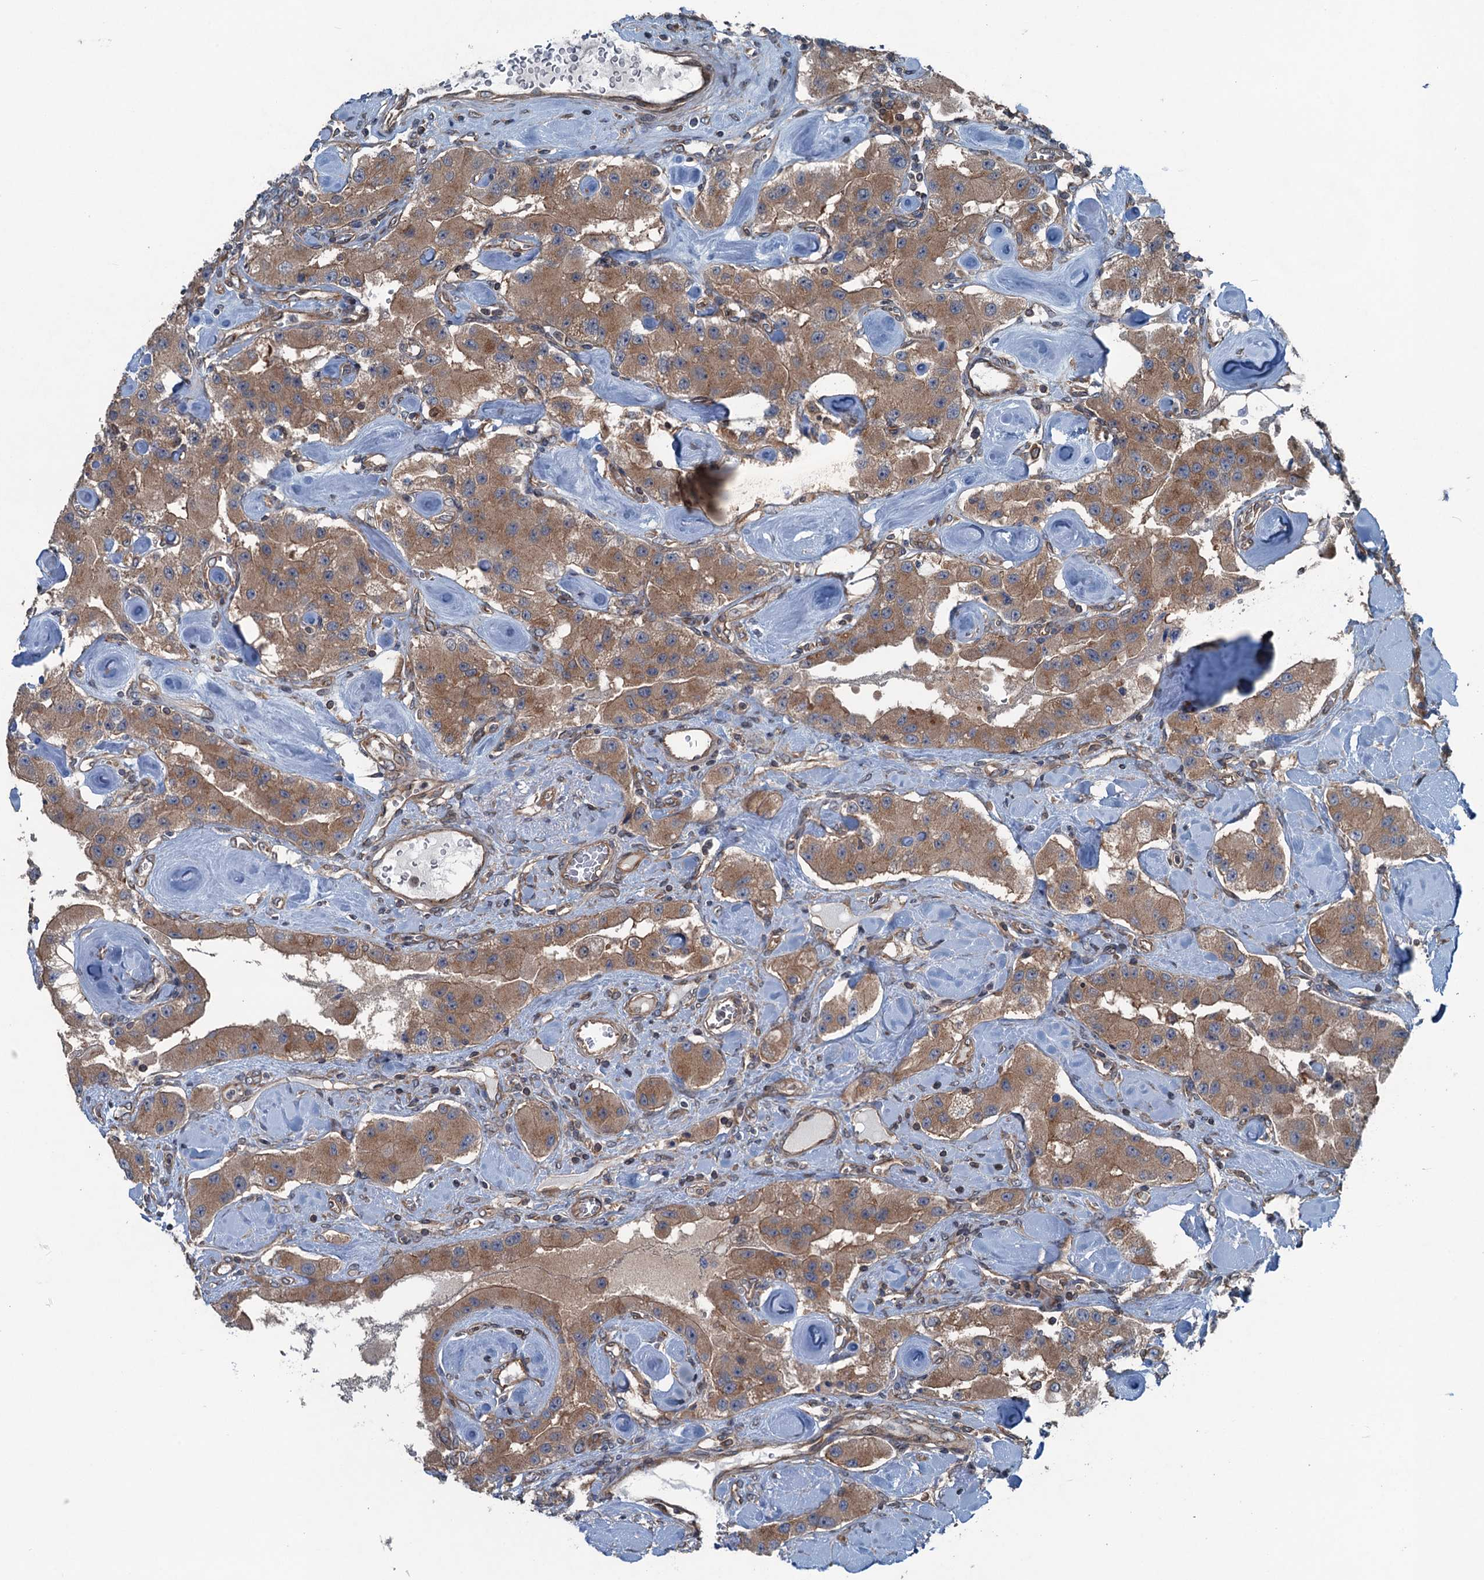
{"staining": {"intensity": "moderate", "quantity": ">75%", "location": "cytoplasmic/membranous"}, "tissue": "carcinoid", "cell_type": "Tumor cells", "image_type": "cancer", "snomed": [{"axis": "morphology", "description": "Carcinoid, malignant, NOS"}, {"axis": "topography", "description": "Pancreas"}], "caption": "Carcinoid stained for a protein (brown) demonstrates moderate cytoplasmic/membranous positive staining in about >75% of tumor cells.", "gene": "TRAPPC8", "patient": {"sex": "male", "age": 41}}